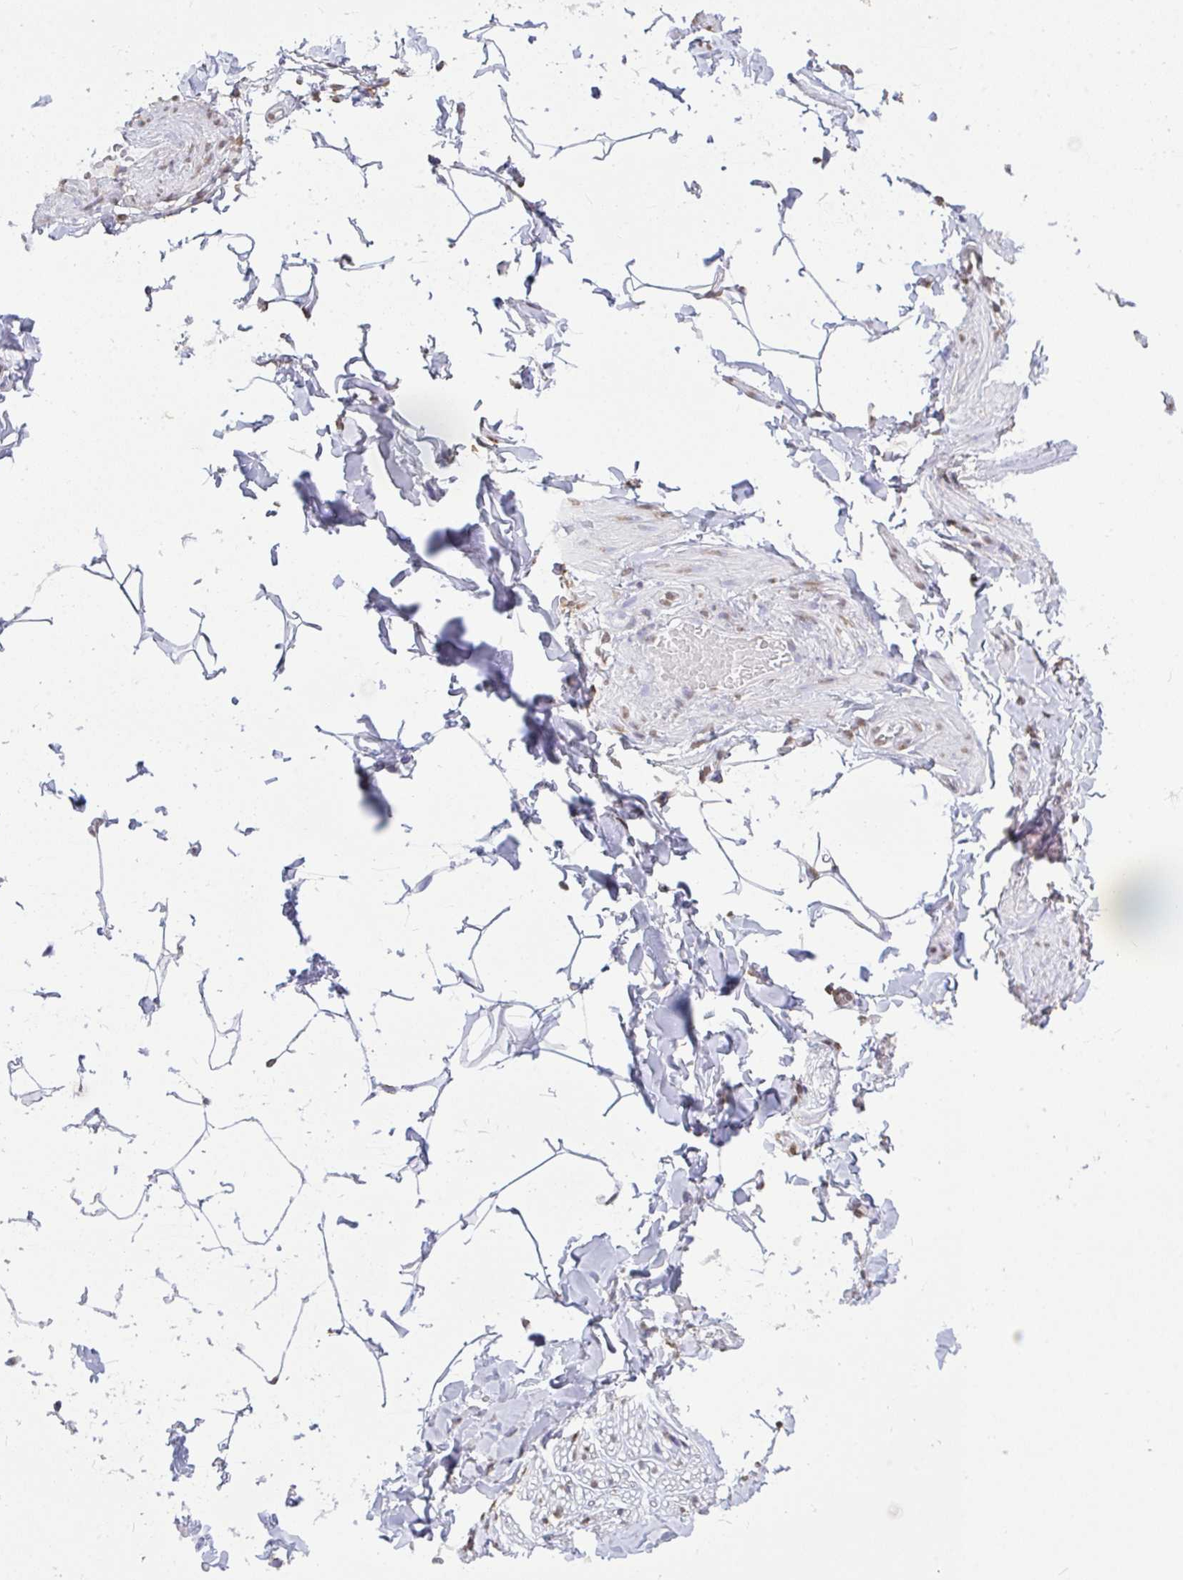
{"staining": {"intensity": "negative", "quantity": "none", "location": "none"}, "tissue": "adipose tissue", "cell_type": "Adipocytes", "image_type": "normal", "snomed": [{"axis": "morphology", "description": "Normal tissue, NOS"}, {"axis": "topography", "description": "Soft tissue"}, {"axis": "topography", "description": "Adipose tissue"}, {"axis": "topography", "description": "Vascular tissue"}, {"axis": "topography", "description": "Peripheral nerve tissue"}], "caption": "Immunohistochemical staining of benign adipose tissue shows no significant expression in adipocytes. The staining was performed using DAB (3,3'-diaminobenzidine) to visualize the protein expression in brown, while the nuclei were stained in blue with hematoxylin (Magnification: 20x).", "gene": "SEMA6B", "patient": {"sex": "male", "age": 29}}